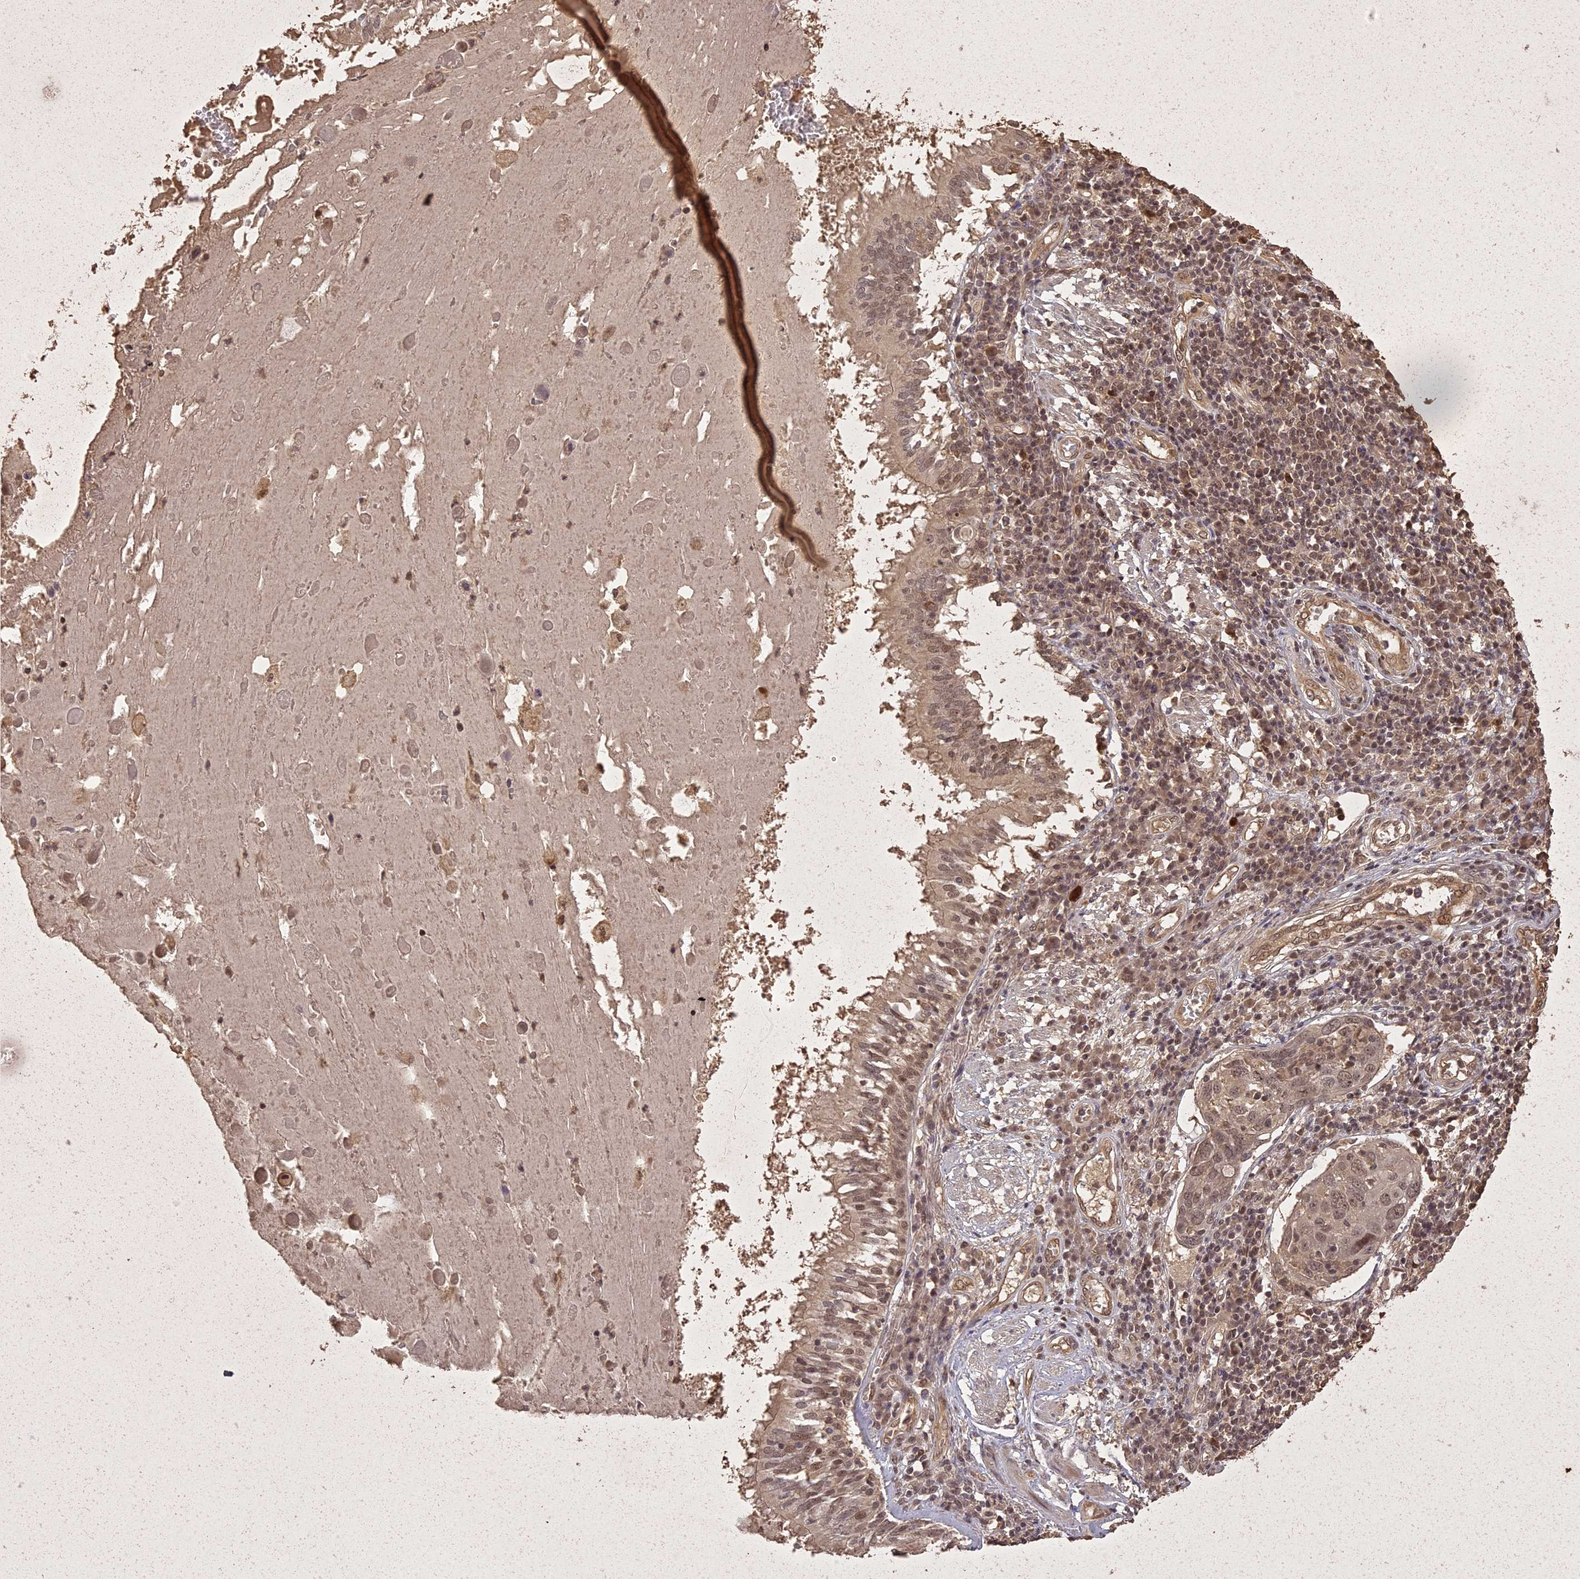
{"staining": {"intensity": "weak", "quantity": ">75%", "location": "cytoplasmic/membranous,nuclear"}, "tissue": "lung cancer", "cell_type": "Tumor cells", "image_type": "cancer", "snomed": [{"axis": "morphology", "description": "Squamous cell carcinoma, NOS"}, {"axis": "topography", "description": "Lung"}], "caption": "This is an image of immunohistochemistry staining of squamous cell carcinoma (lung), which shows weak expression in the cytoplasmic/membranous and nuclear of tumor cells.", "gene": "LIN37", "patient": {"sex": "male", "age": 65}}